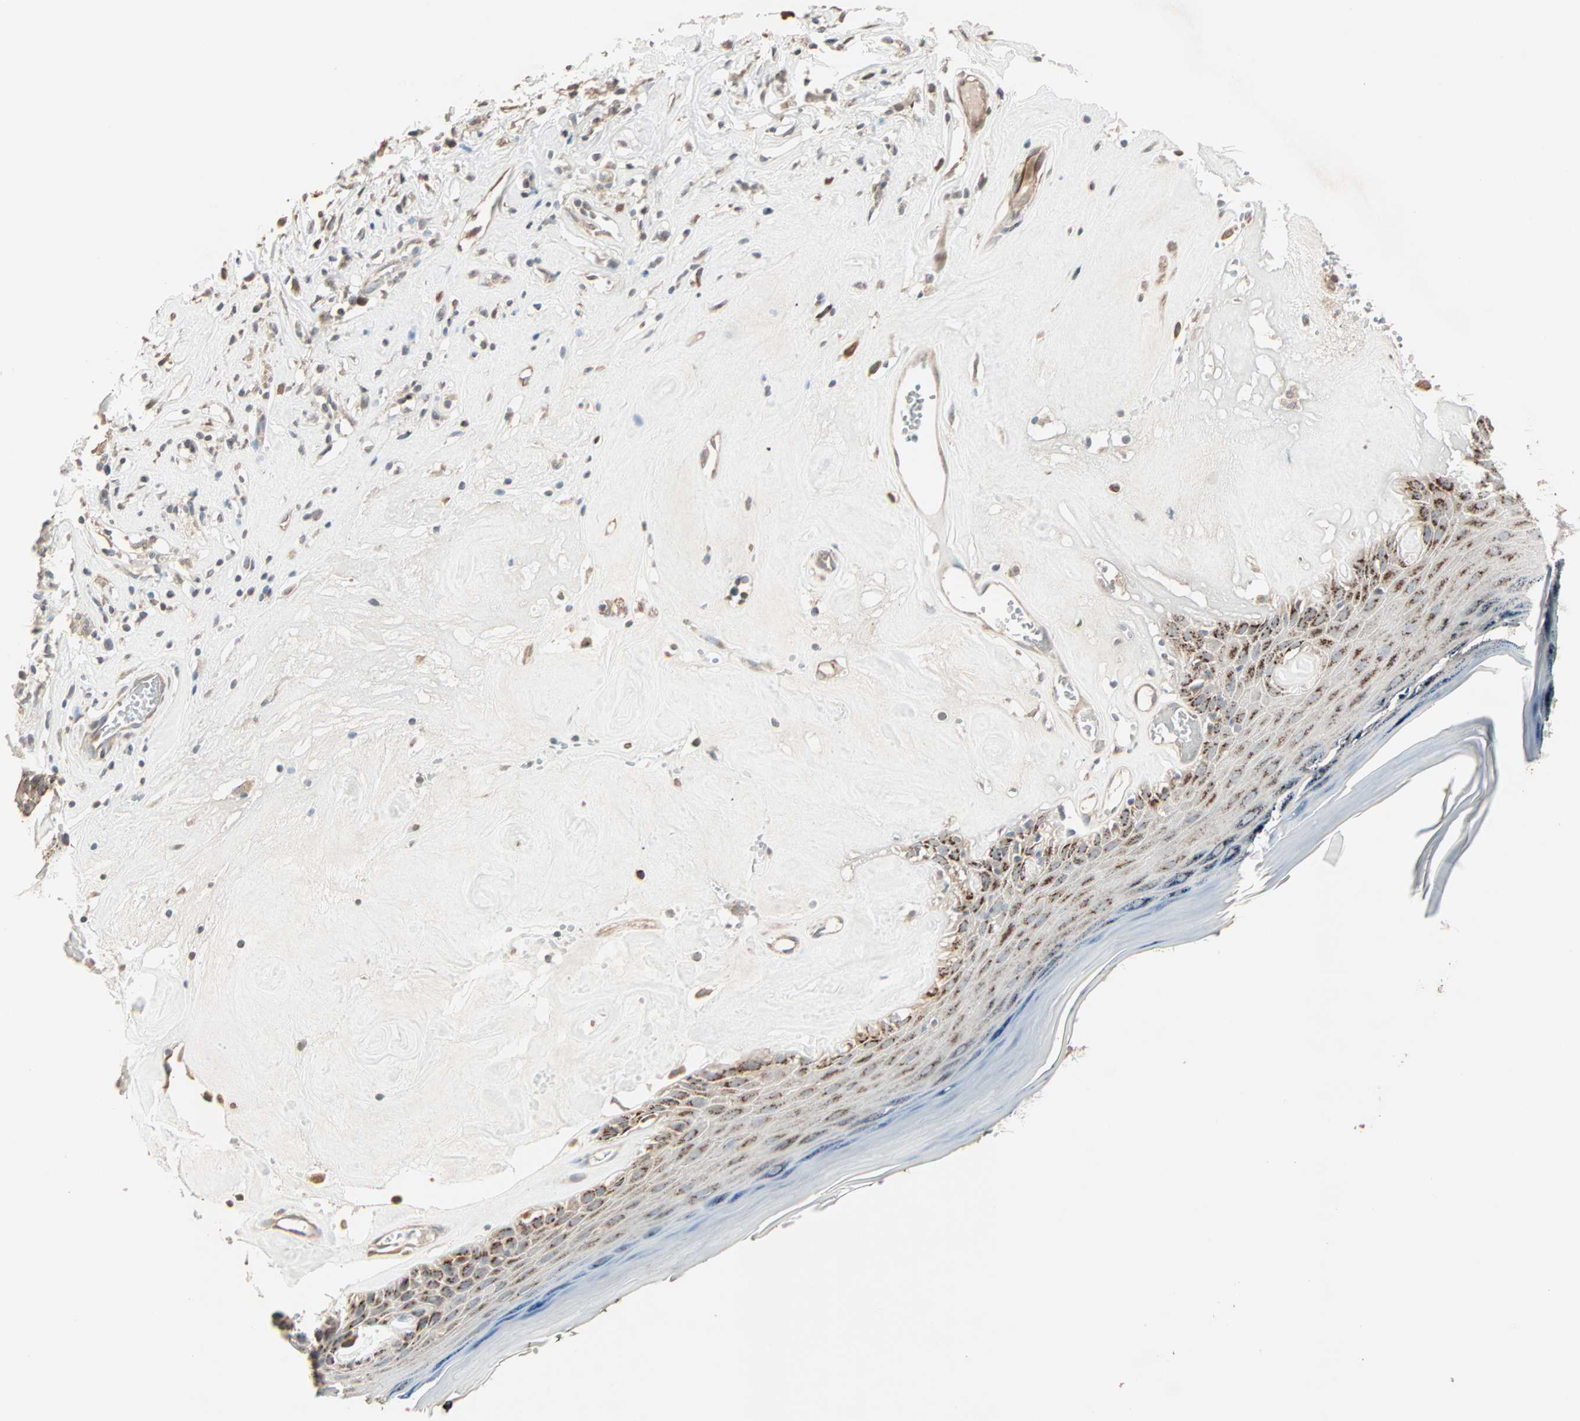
{"staining": {"intensity": "moderate", "quantity": "<25%", "location": "cytoplasmic/membranous"}, "tissue": "skin", "cell_type": "Epidermal cells", "image_type": "normal", "snomed": [{"axis": "morphology", "description": "Normal tissue, NOS"}, {"axis": "morphology", "description": "Inflammation, NOS"}, {"axis": "topography", "description": "Vulva"}], "caption": "This image shows immunohistochemistry (IHC) staining of benign skin, with low moderate cytoplasmic/membranous staining in approximately <25% of epidermal cells.", "gene": "GALNT3", "patient": {"sex": "female", "age": 84}}